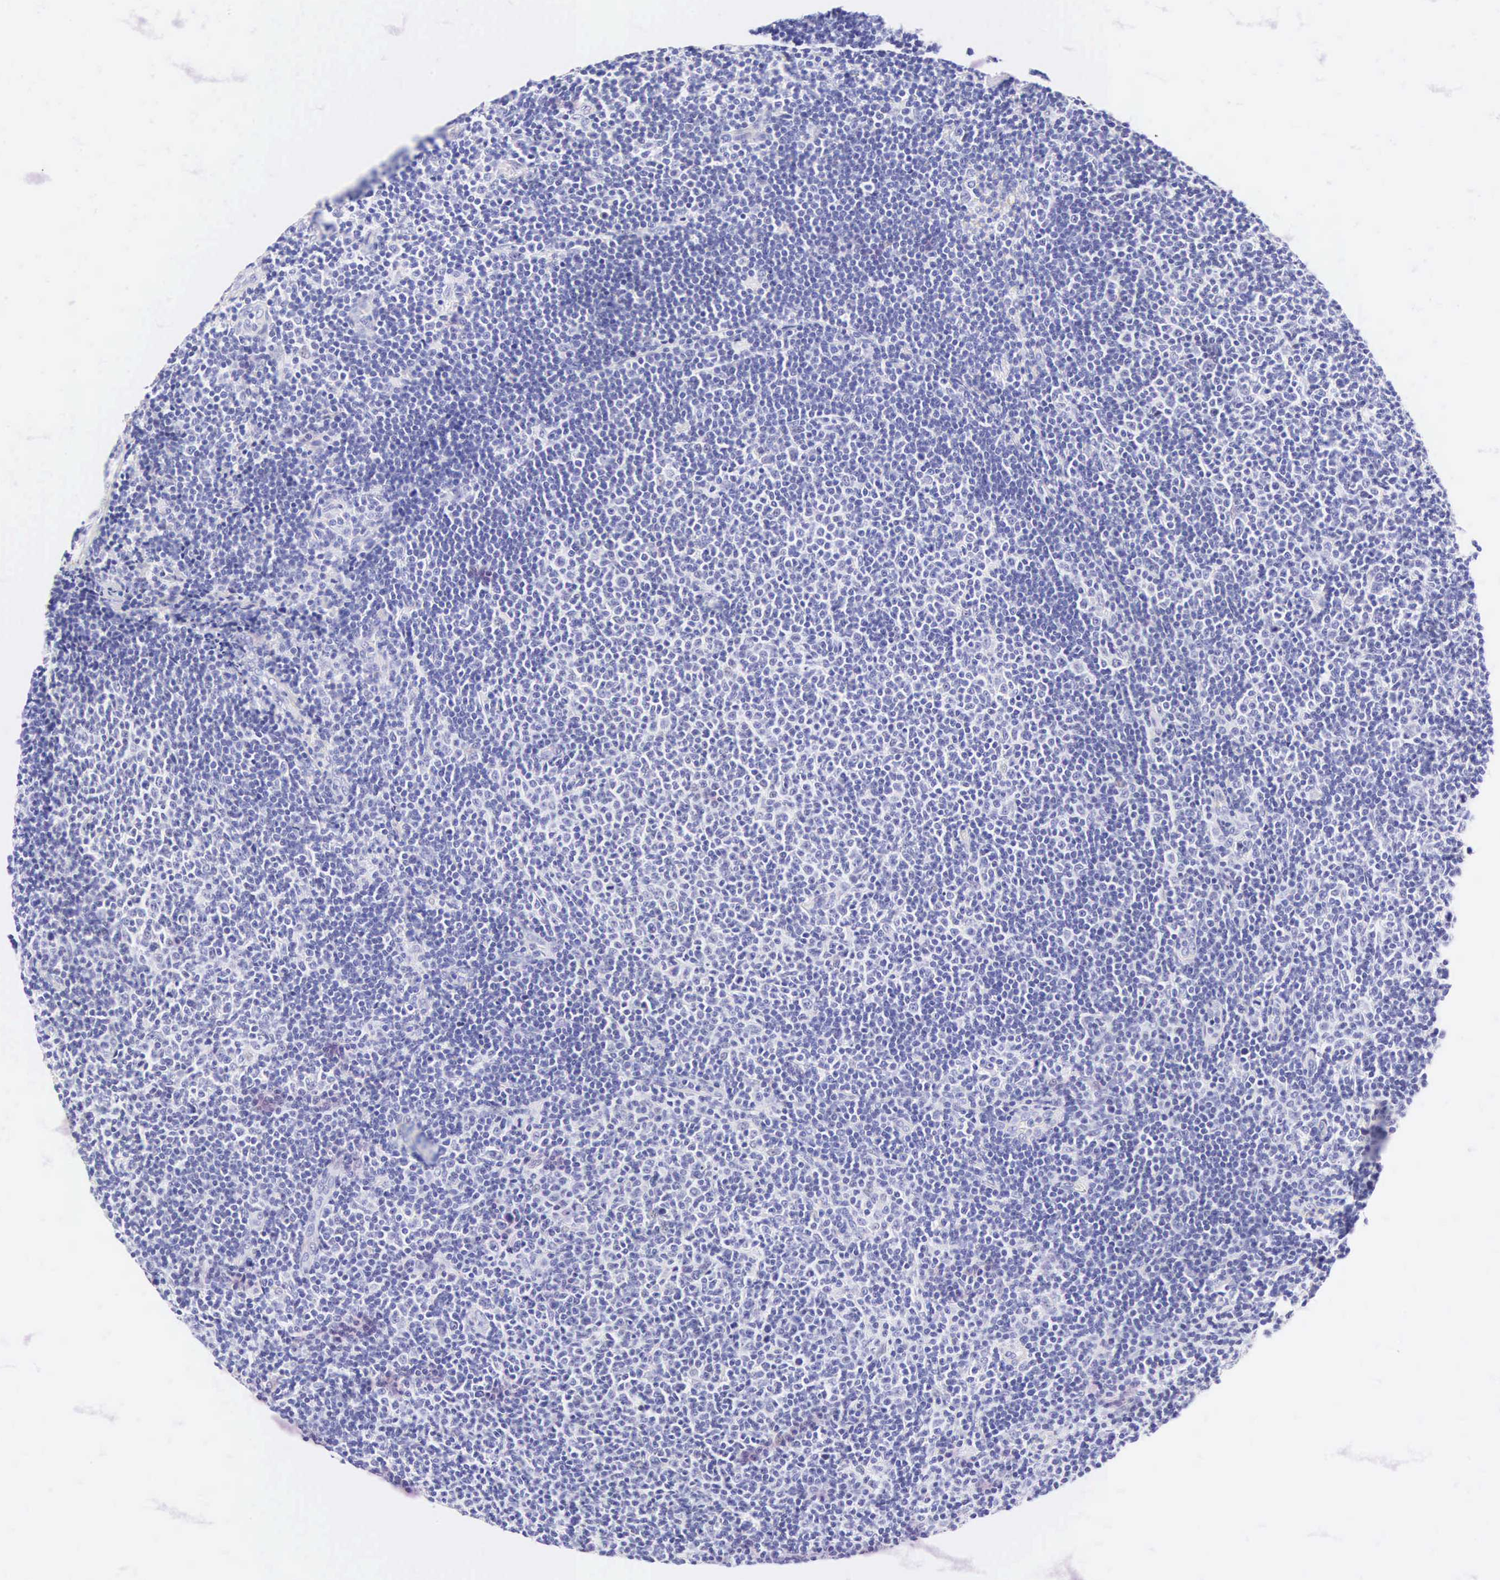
{"staining": {"intensity": "negative", "quantity": "none", "location": "none"}, "tissue": "lymphoma", "cell_type": "Tumor cells", "image_type": "cancer", "snomed": [{"axis": "morphology", "description": "Malignant lymphoma, non-Hodgkin's type, Low grade"}, {"axis": "topography", "description": "Lymph node"}], "caption": "Tumor cells are negative for protein expression in human low-grade malignant lymphoma, non-Hodgkin's type. (DAB immunohistochemistry visualized using brightfield microscopy, high magnification).", "gene": "CNN1", "patient": {"sex": "male", "age": 49}}